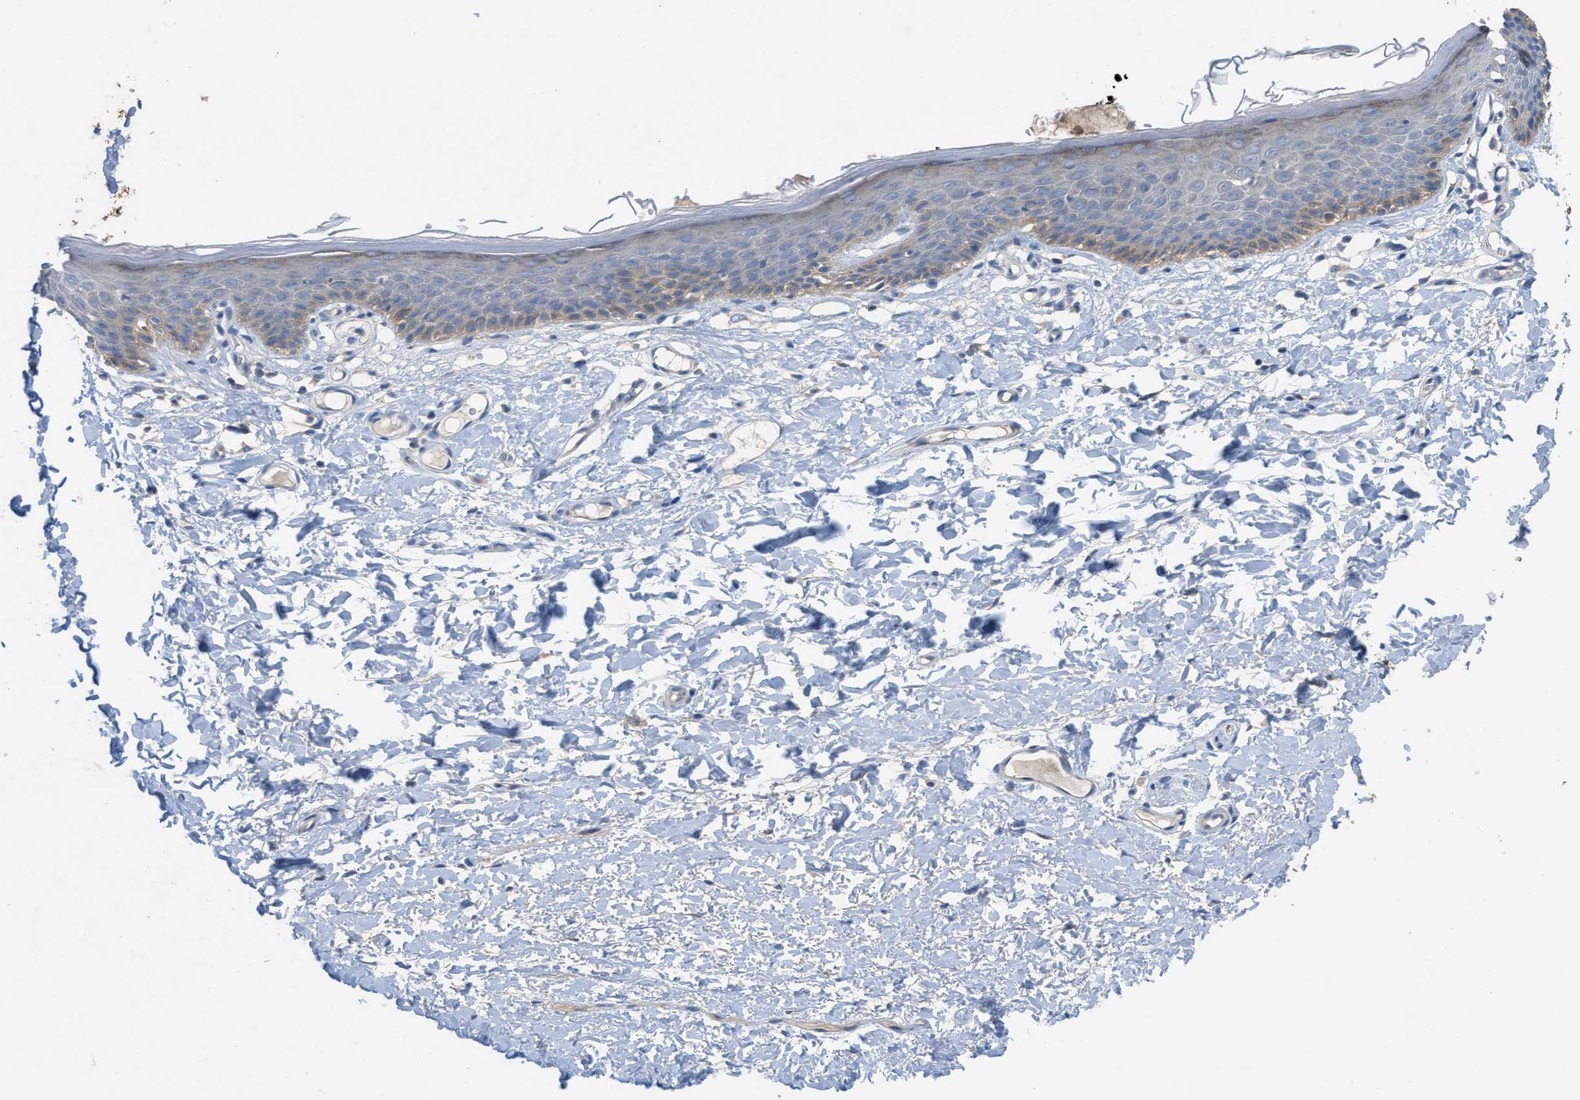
{"staining": {"intensity": "weak", "quantity": "25%-75%", "location": "cytoplasmic/membranous"}, "tissue": "skin", "cell_type": "Epidermal cells", "image_type": "normal", "snomed": [{"axis": "morphology", "description": "Normal tissue, NOS"}, {"axis": "topography", "description": "Vulva"}], "caption": "A brown stain shows weak cytoplasmic/membranous expression of a protein in epidermal cells of unremarkable skin.", "gene": "UBA5", "patient": {"sex": "female", "age": 54}}